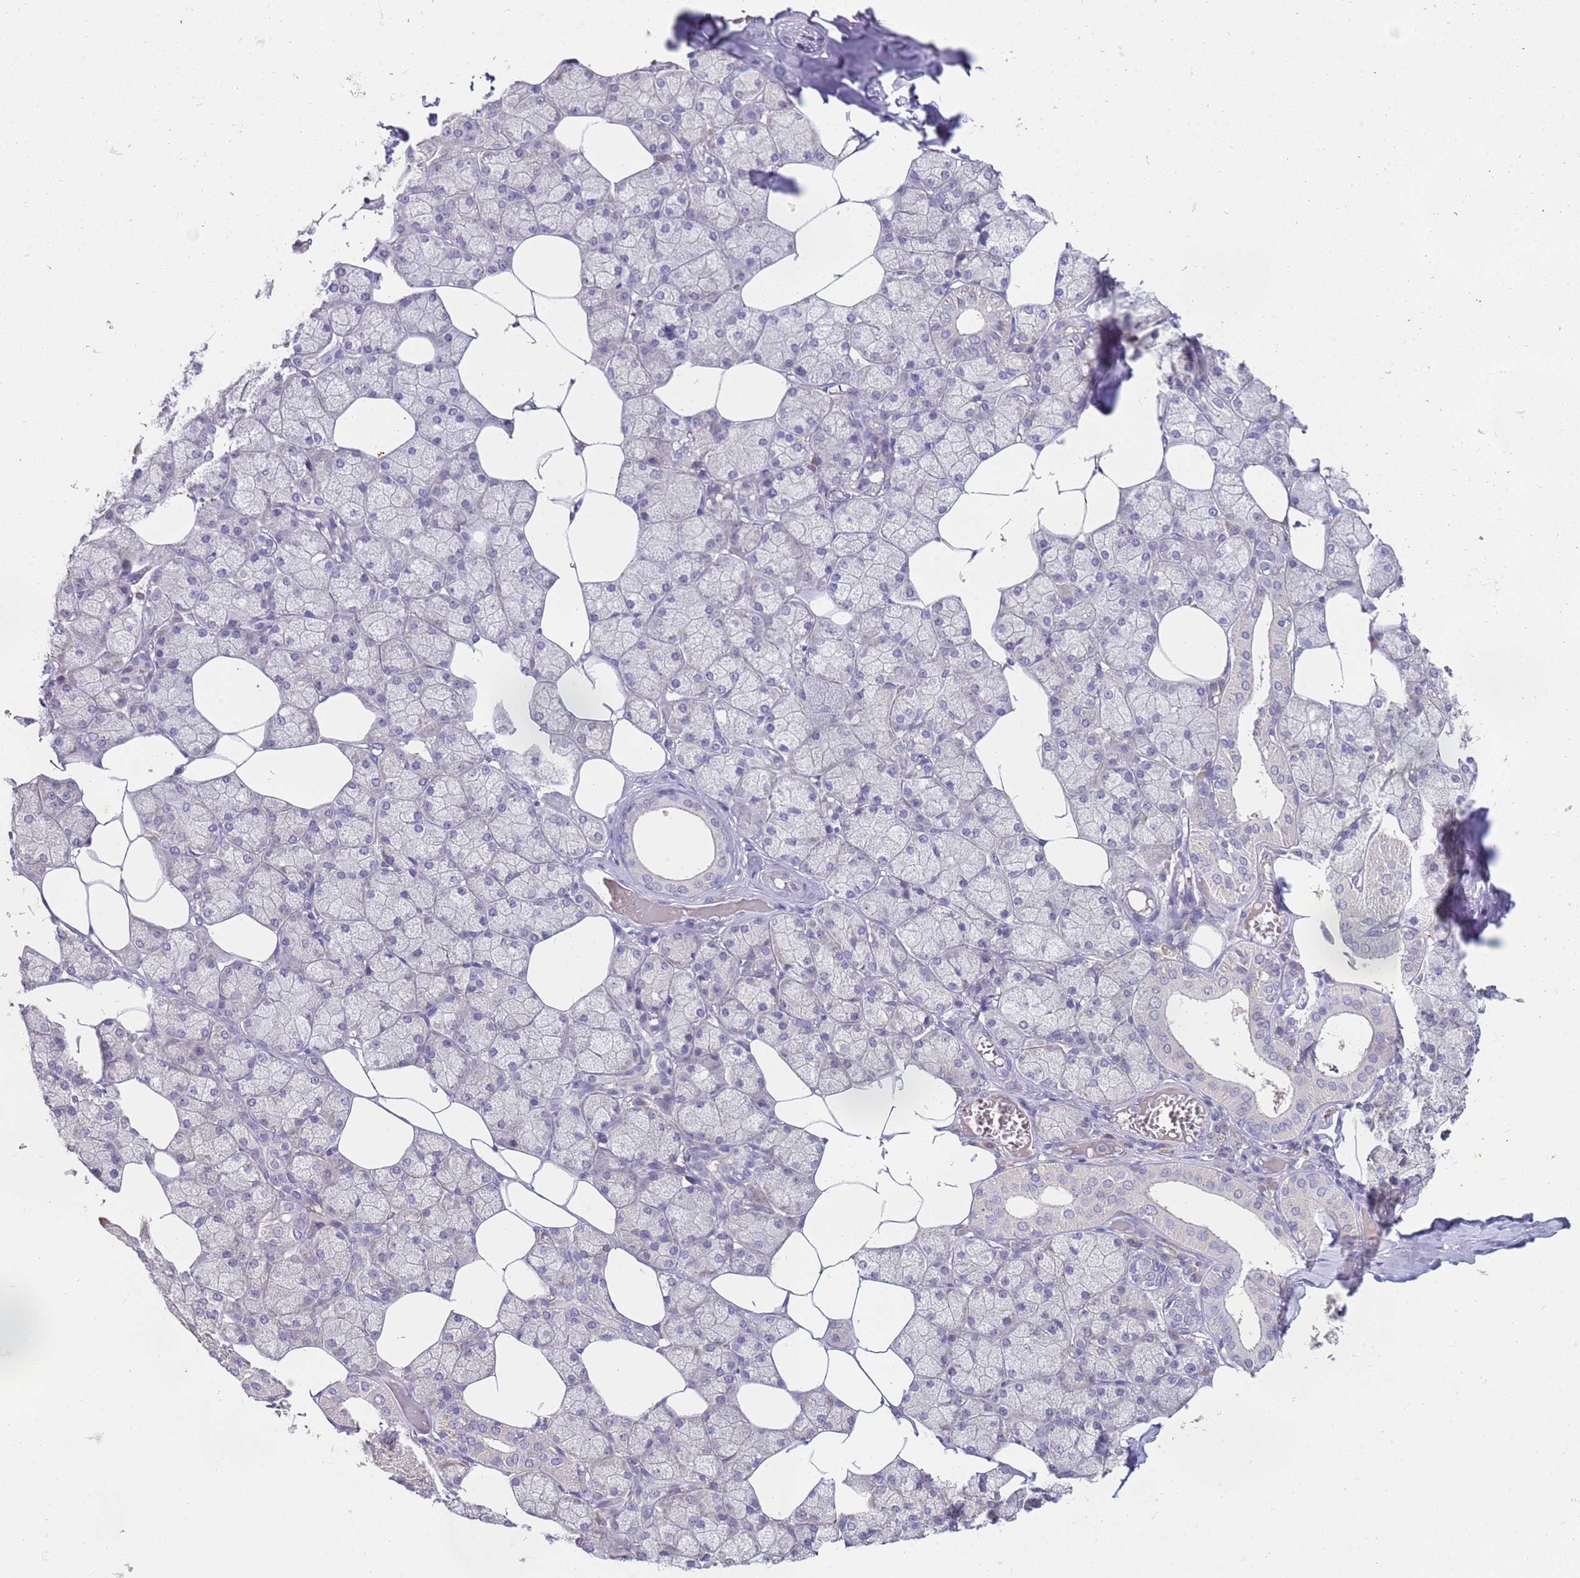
{"staining": {"intensity": "weak", "quantity": "<25%", "location": "cytoplasmic/membranous"}, "tissue": "salivary gland", "cell_type": "Glandular cells", "image_type": "normal", "snomed": [{"axis": "morphology", "description": "Normal tissue, NOS"}, {"axis": "topography", "description": "Salivary gland"}], "caption": "The immunohistochemistry histopathology image has no significant expression in glandular cells of salivary gland. Nuclei are stained in blue.", "gene": "NMUR2", "patient": {"sex": "male", "age": 62}}